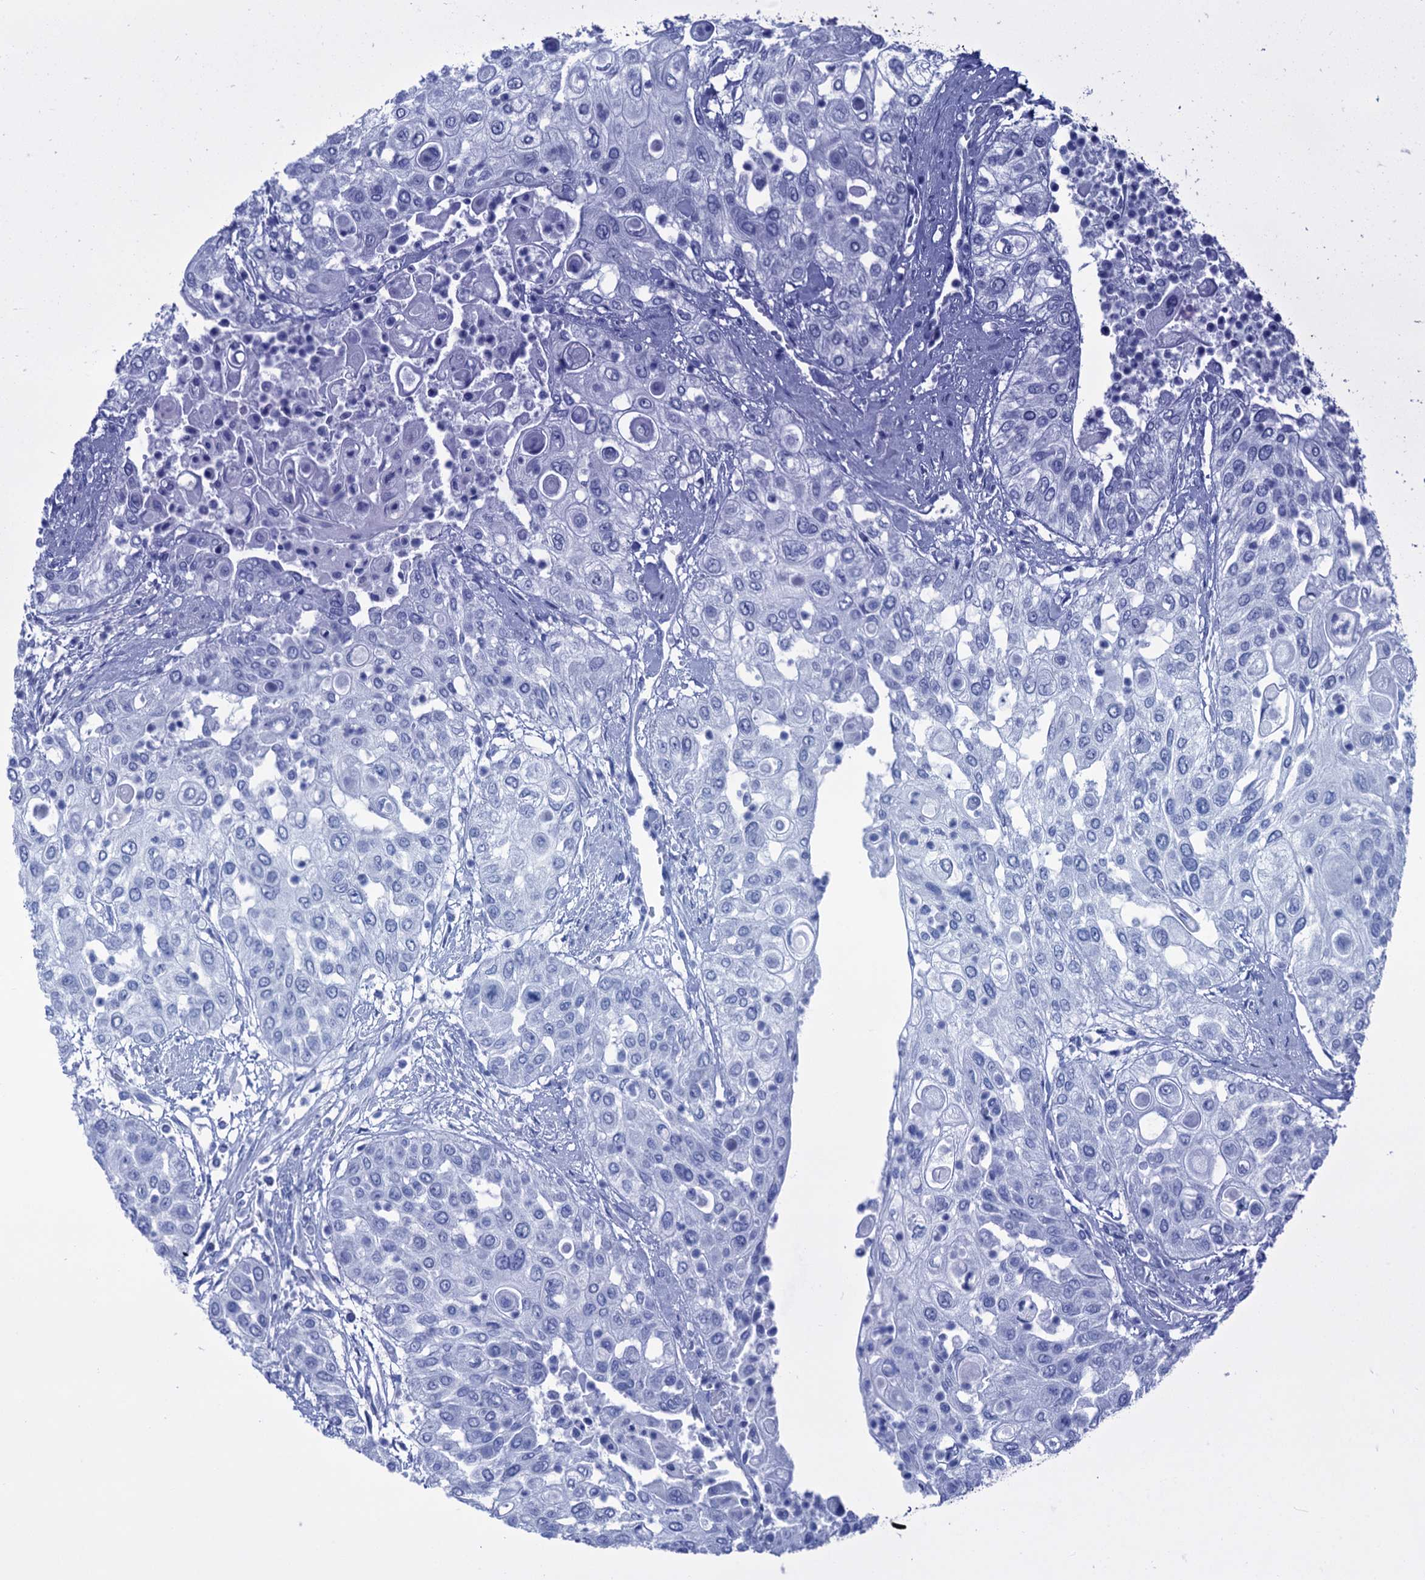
{"staining": {"intensity": "negative", "quantity": "none", "location": "none"}, "tissue": "urothelial cancer", "cell_type": "Tumor cells", "image_type": "cancer", "snomed": [{"axis": "morphology", "description": "Urothelial carcinoma, High grade"}, {"axis": "topography", "description": "Urinary bladder"}], "caption": "This is a photomicrograph of immunohistochemistry staining of high-grade urothelial carcinoma, which shows no expression in tumor cells. Brightfield microscopy of immunohistochemistry stained with DAB (brown) and hematoxylin (blue), captured at high magnification.", "gene": "CABYR", "patient": {"sex": "female", "age": 79}}